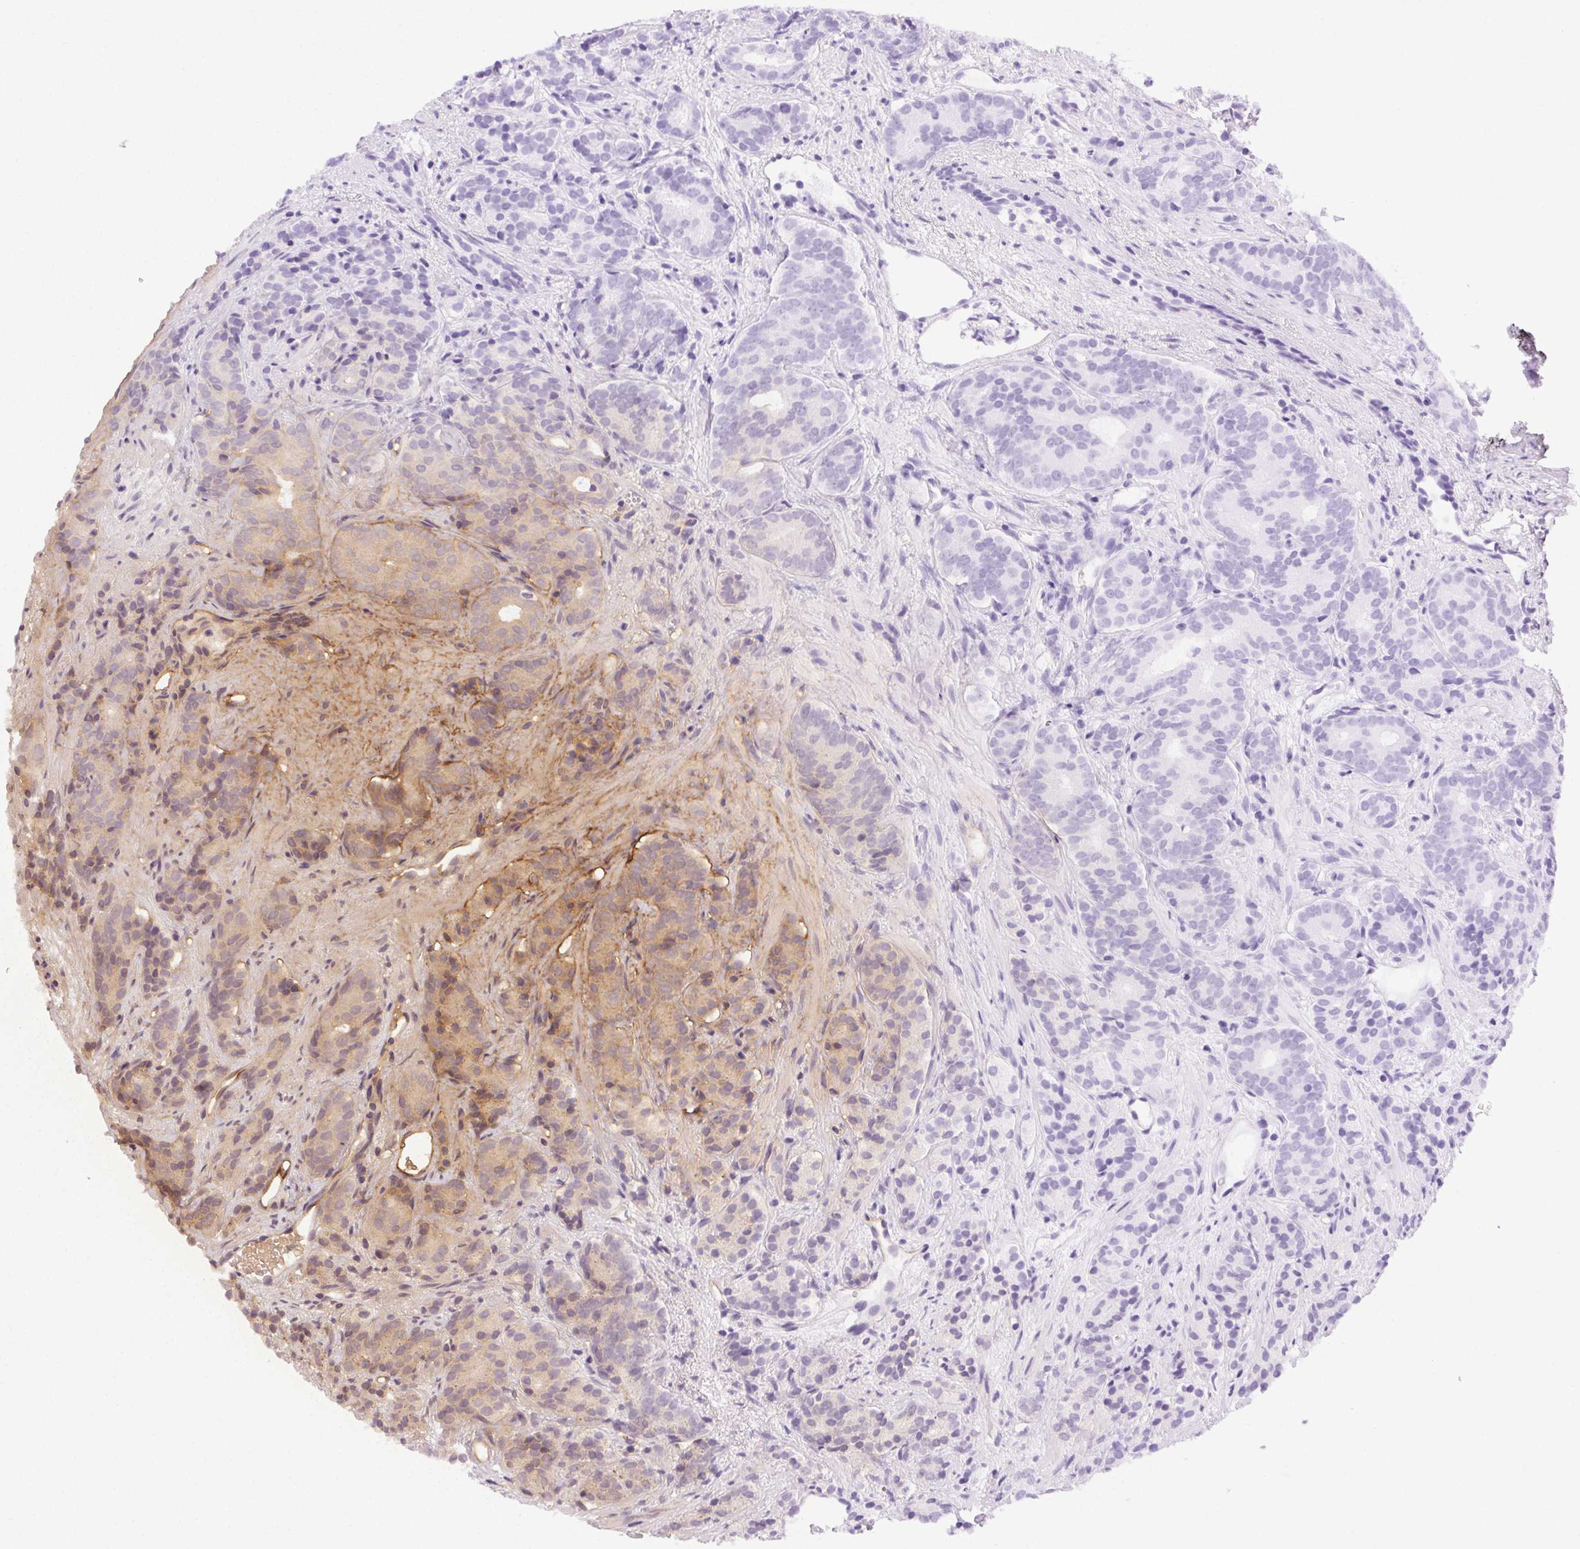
{"staining": {"intensity": "negative", "quantity": "none", "location": "none"}, "tissue": "prostate cancer", "cell_type": "Tumor cells", "image_type": "cancer", "snomed": [{"axis": "morphology", "description": "Adenocarcinoma, High grade"}, {"axis": "topography", "description": "Prostate"}], "caption": "DAB immunohistochemical staining of human prostate adenocarcinoma (high-grade) displays no significant expression in tumor cells.", "gene": "CLDN10", "patient": {"sex": "male", "age": 84}}